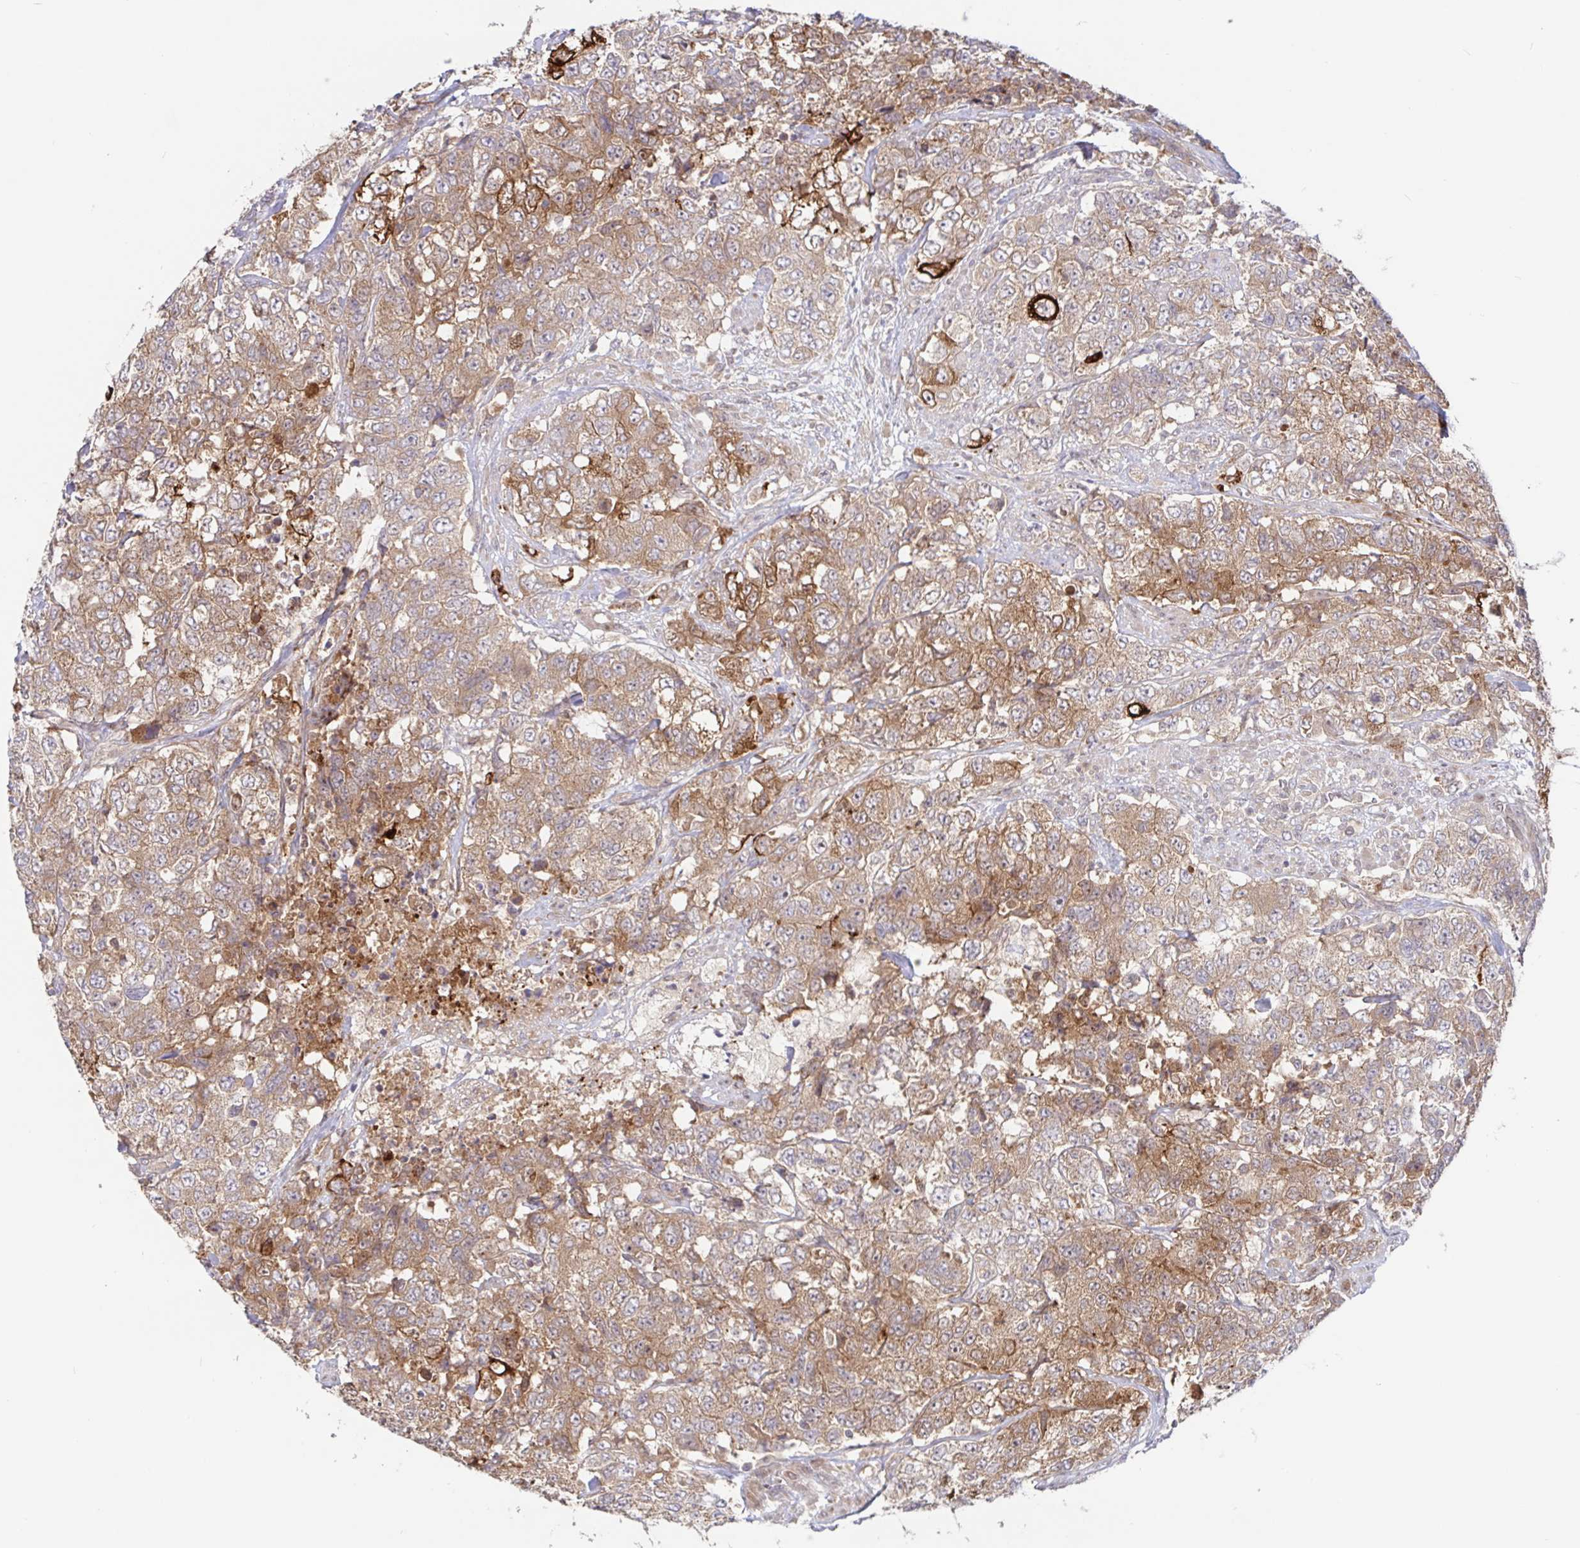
{"staining": {"intensity": "moderate", "quantity": ">75%", "location": "cytoplasmic/membranous"}, "tissue": "urothelial cancer", "cell_type": "Tumor cells", "image_type": "cancer", "snomed": [{"axis": "morphology", "description": "Urothelial carcinoma, High grade"}, {"axis": "topography", "description": "Urinary bladder"}], "caption": "This image reveals IHC staining of human urothelial cancer, with medium moderate cytoplasmic/membranous expression in about >75% of tumor cells.", "gene": "AACS", "patient": {"sex": "female", "age": 78}}